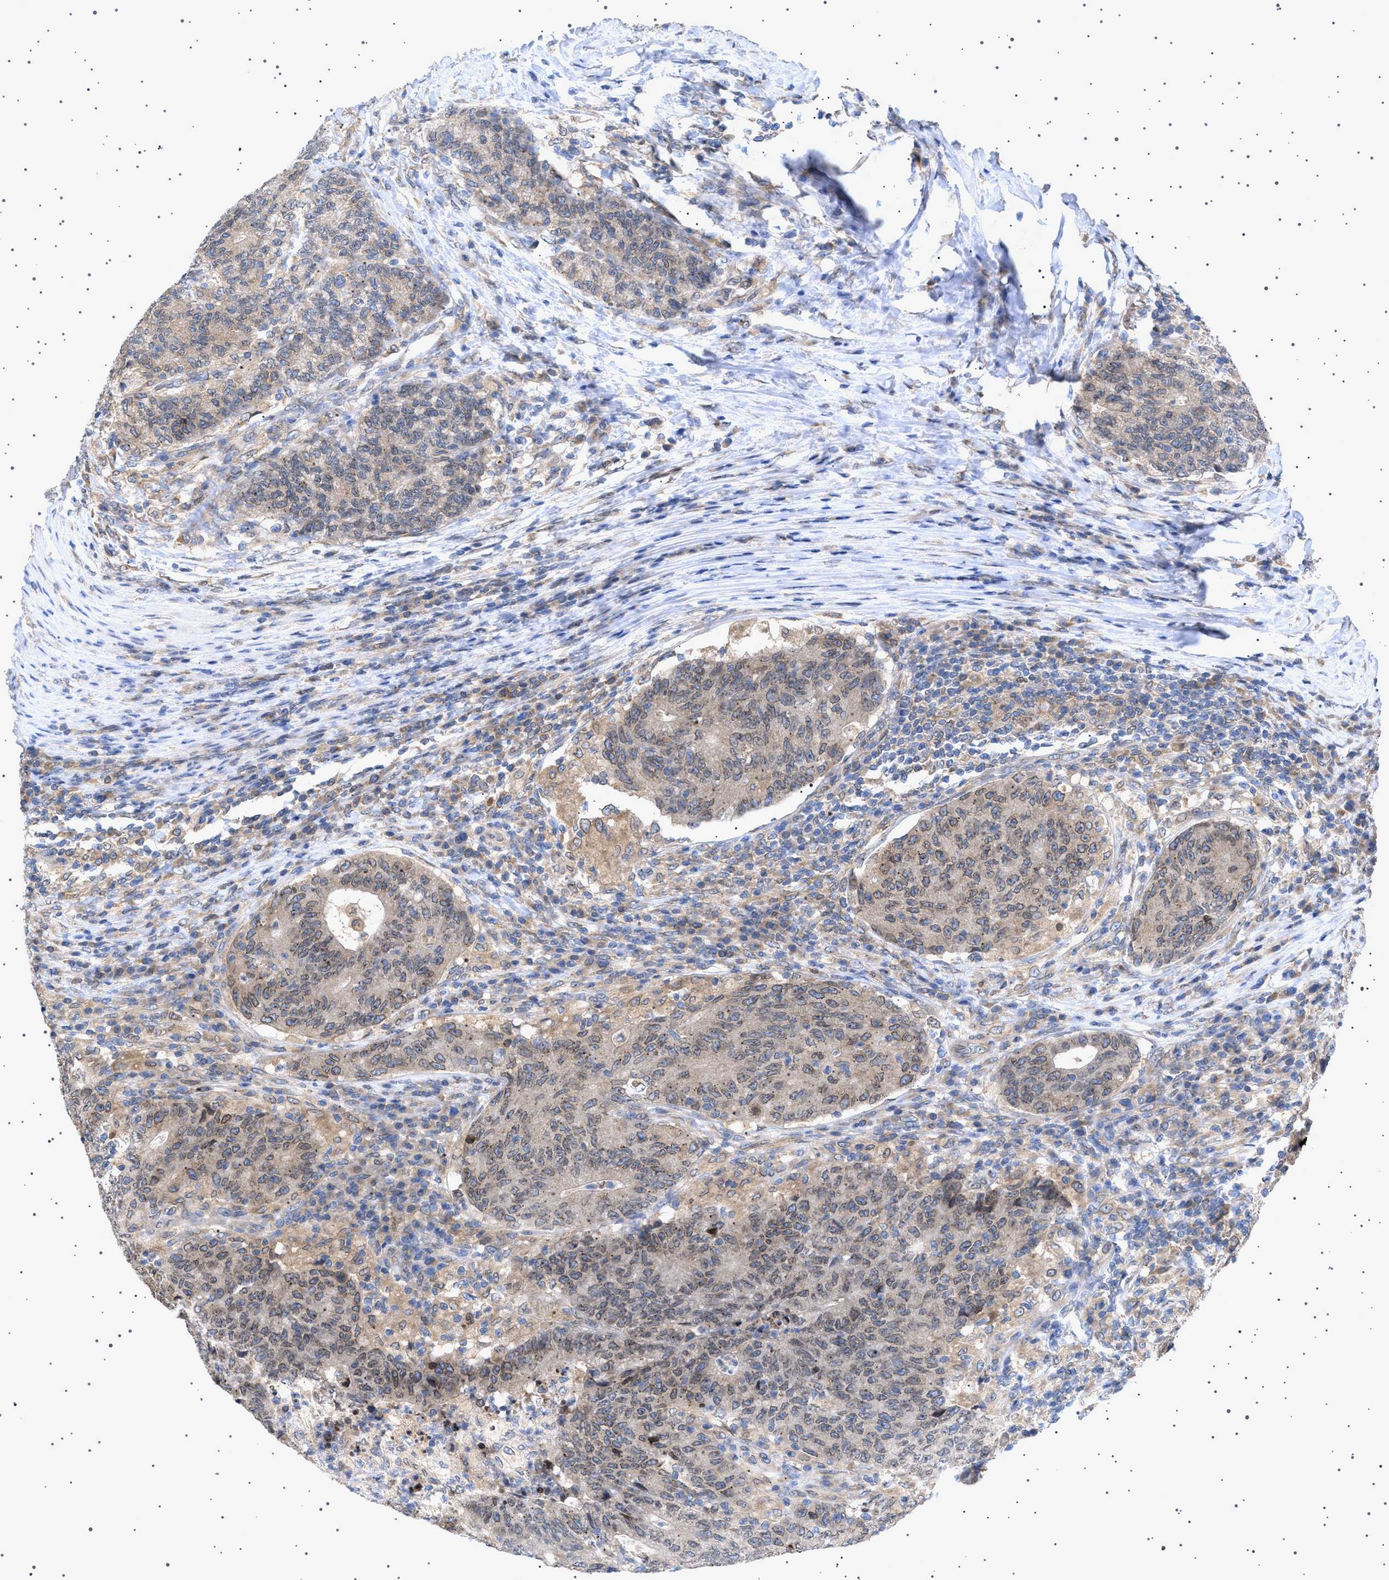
{"staining": {"intensity": "moderate", "quantity": ">75%", "location": "cytoplasmic/membranous,nuclear"}, "tissue": "colorectal cancer", "cell_type": "Tumor cells", "image_type": "cancer", "snomed": [{"axis": "morphology", "description": "Normal tissue, NOS"}, {"axis": "morphology", "description": "Adenocarcinoma, NOS"}, {"axis": "topography", "description": "Colon"}], "caption": "This histopathology image displays colorectal adenocarcinoma stained with immunohistochemistry (IHC) to label a protein in brown. The cytoplasmic/membranous and nuclear of tumor cells show moderate positivity for the protein. Nuclei are counter-stained blue.", "gene": "NUP93", "patient": {"sex": "female", "age": 75}}